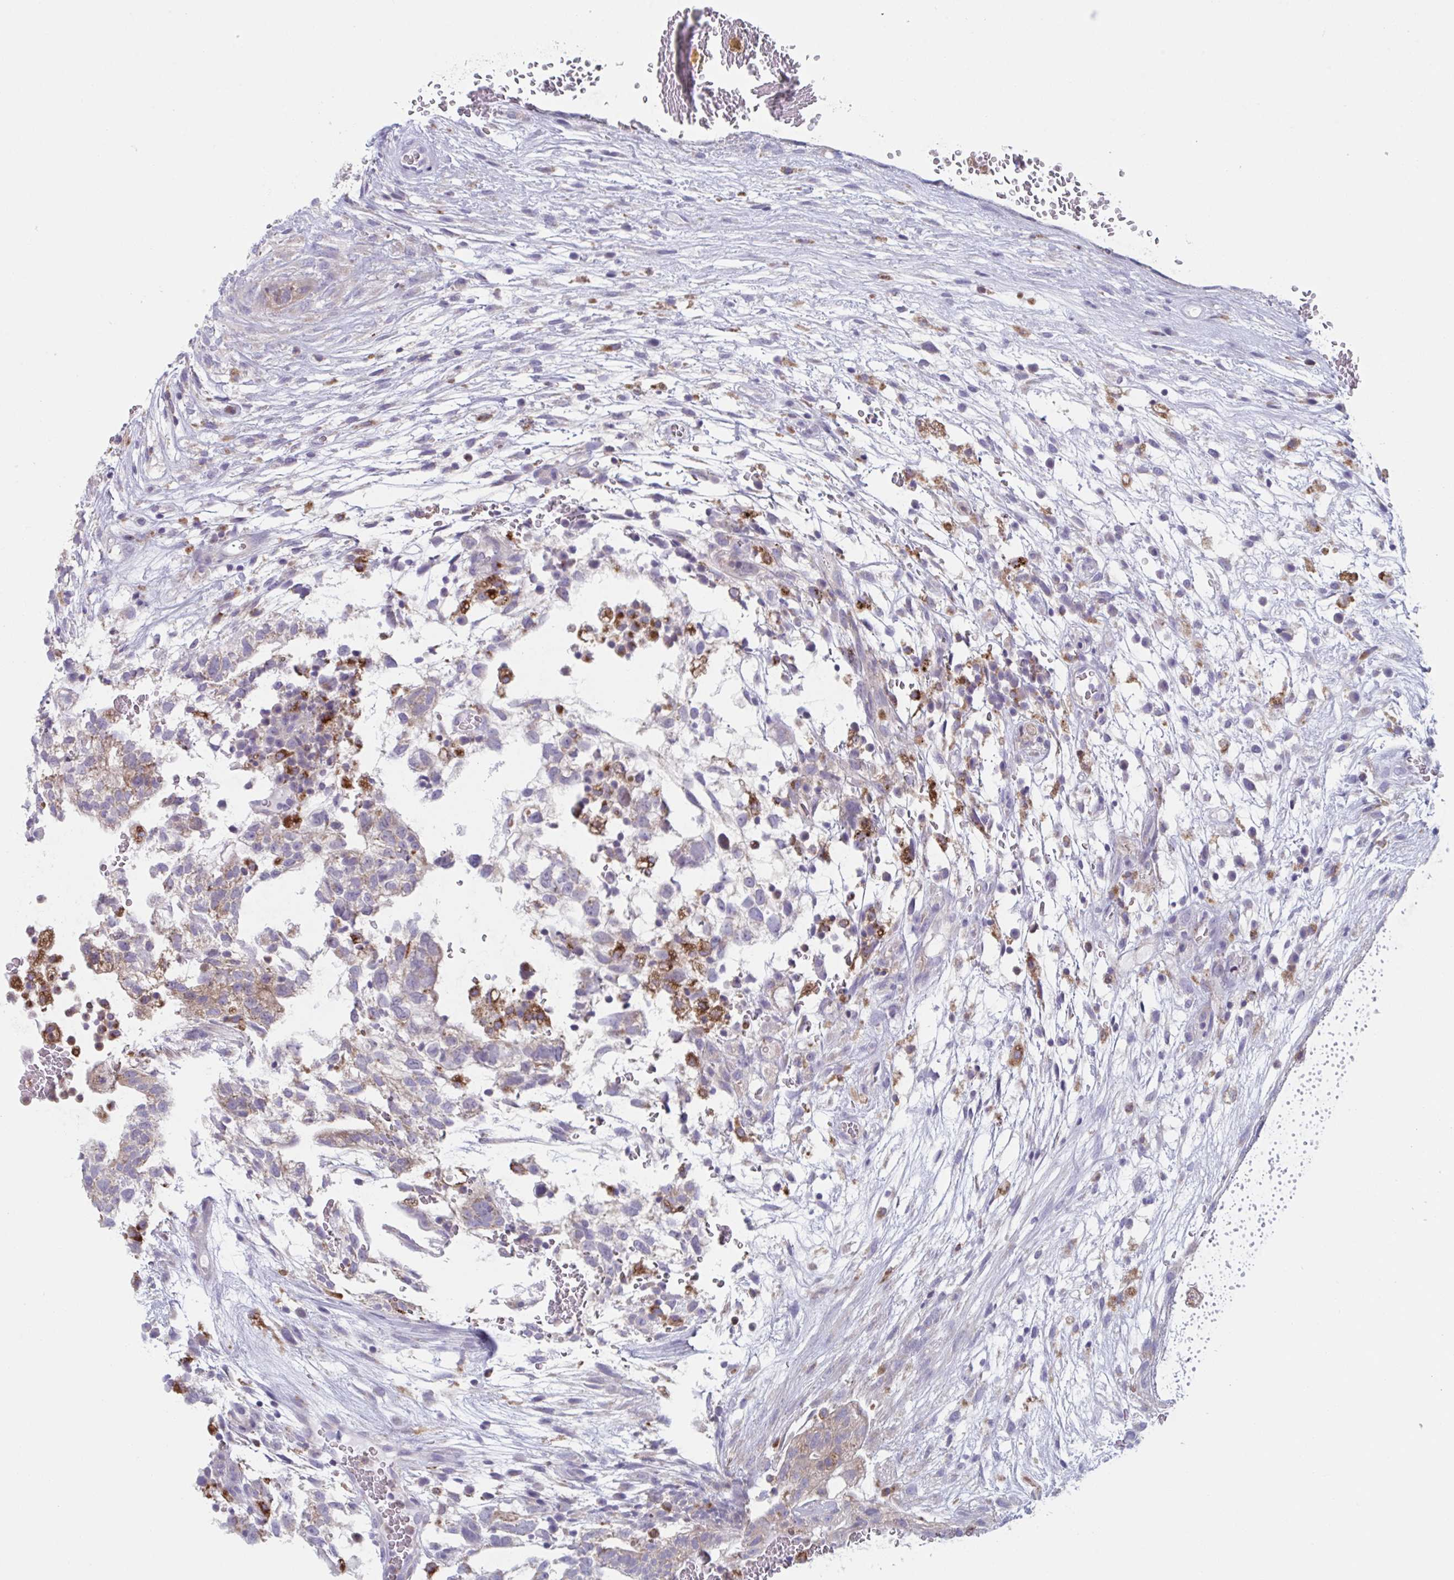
{"staining": {"intensity": "weak", "quantity": "<25%", "location": "cytoplasmic/membranous"}, "tissue": "testis cancer", "cell_type": "Tumor cells", "image_type": "cancer", "snomed": [{"axis": "morphology", "description": "Normal tissue, NOS"}, {"axis": "morphology", "description": "Carcinoma, Embryonal, NOS"}, {"axis": "topography", "description": "Testis"}], "caption": "A high-resolution photomicrograph shows immunohistochemistry (IHC) staining of testis embryonal carcinoma, which displays no significant positivity in tumor cells.", "gene": "NIPSNAP1", "patient": {"sex": "male", "age": 32}}